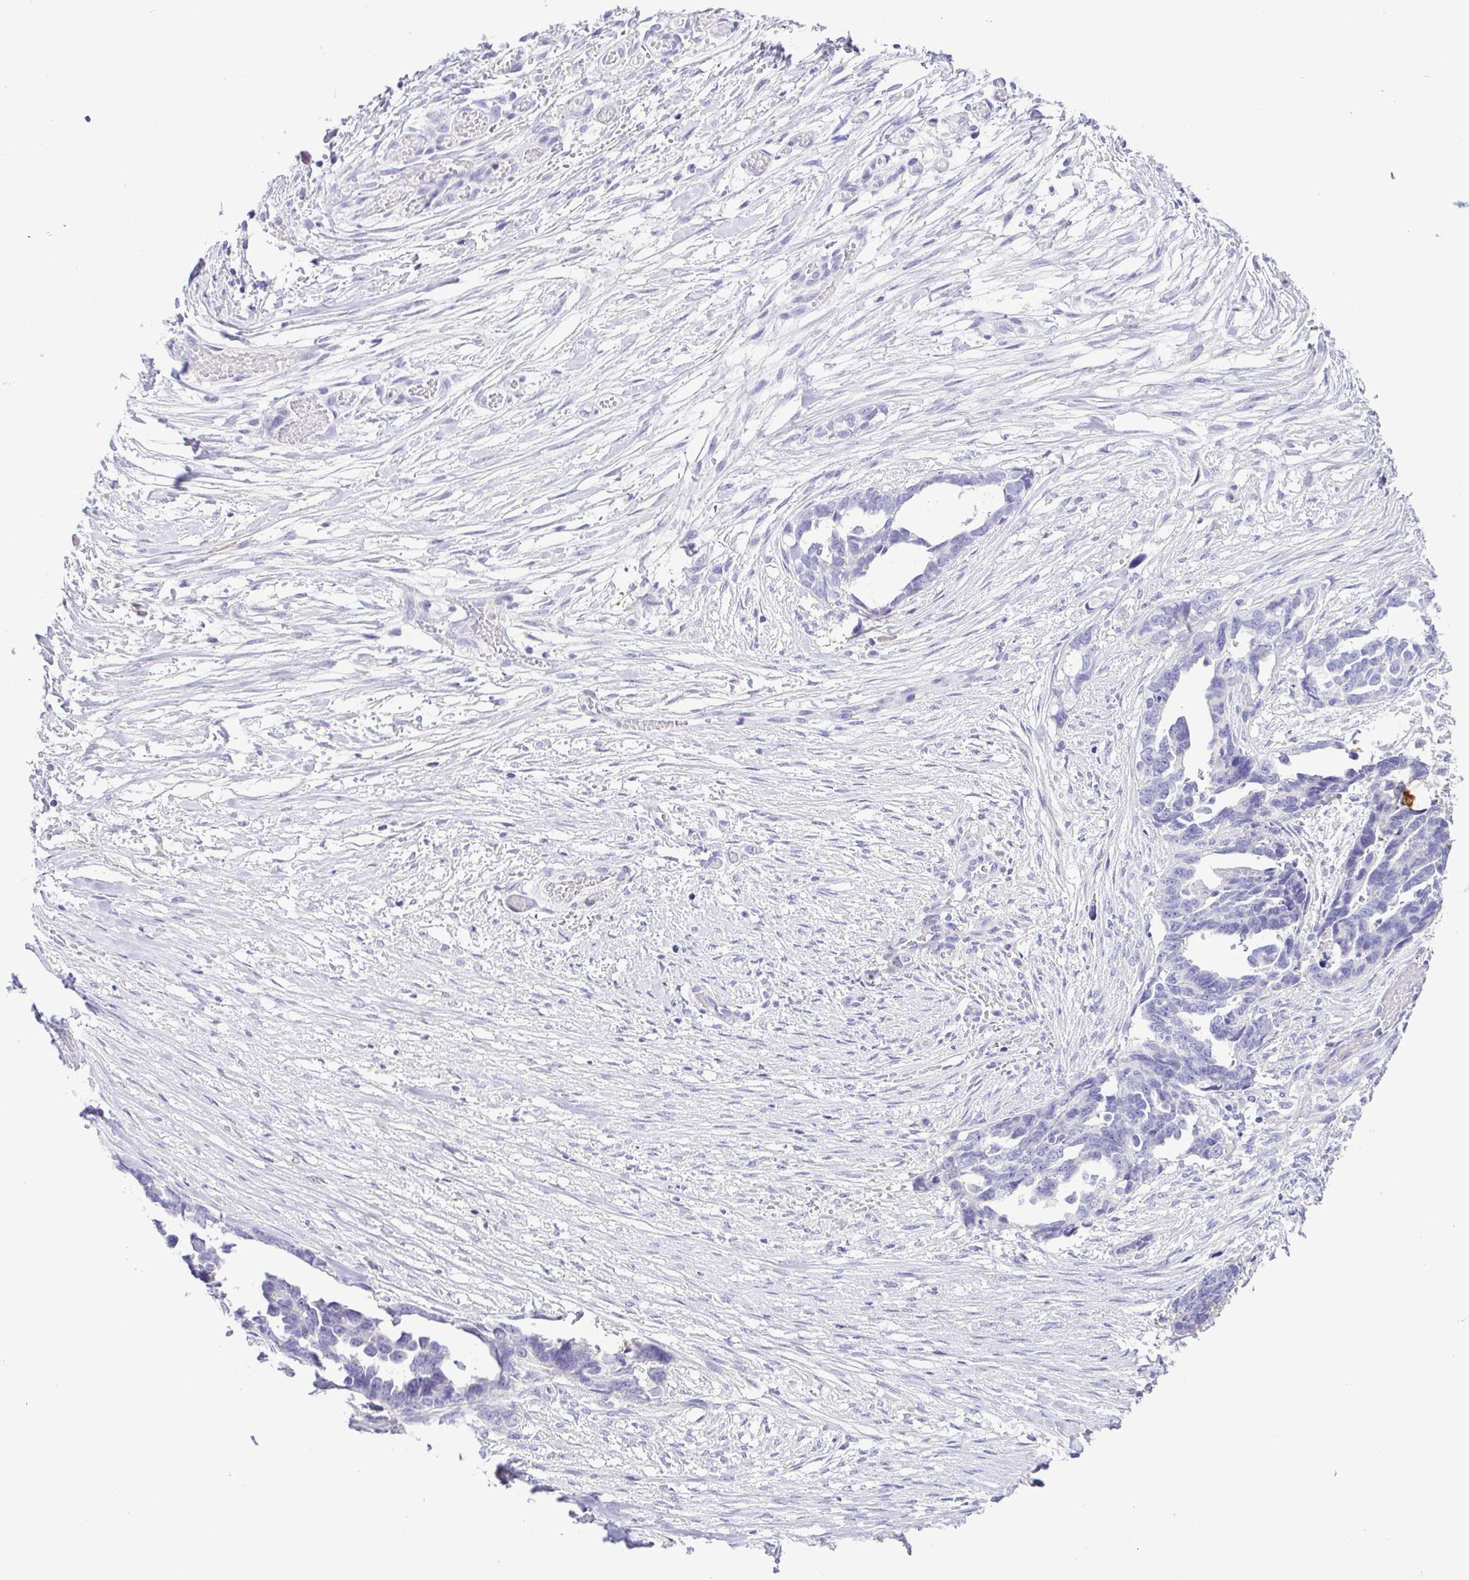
{"staining": {"intensity": "negative", "quantity": "none", "location": "none"}, "tissue": "ovarian cancer", "cell_type": "Tumor cells", "image_type": "cancer", "snomed": [{"axis": "morphology", "description": "Cystadenocarcinoma, serous, NOS"}, {"axis": "topography", "description": "Ovary"}], "caption": "Image shows no protein positivity in tumor cells of serous cystadenocarcinoma (ovarian) tissue.", "gene": "IGFL1", "patient": {"sex": "female", "age": 69}}